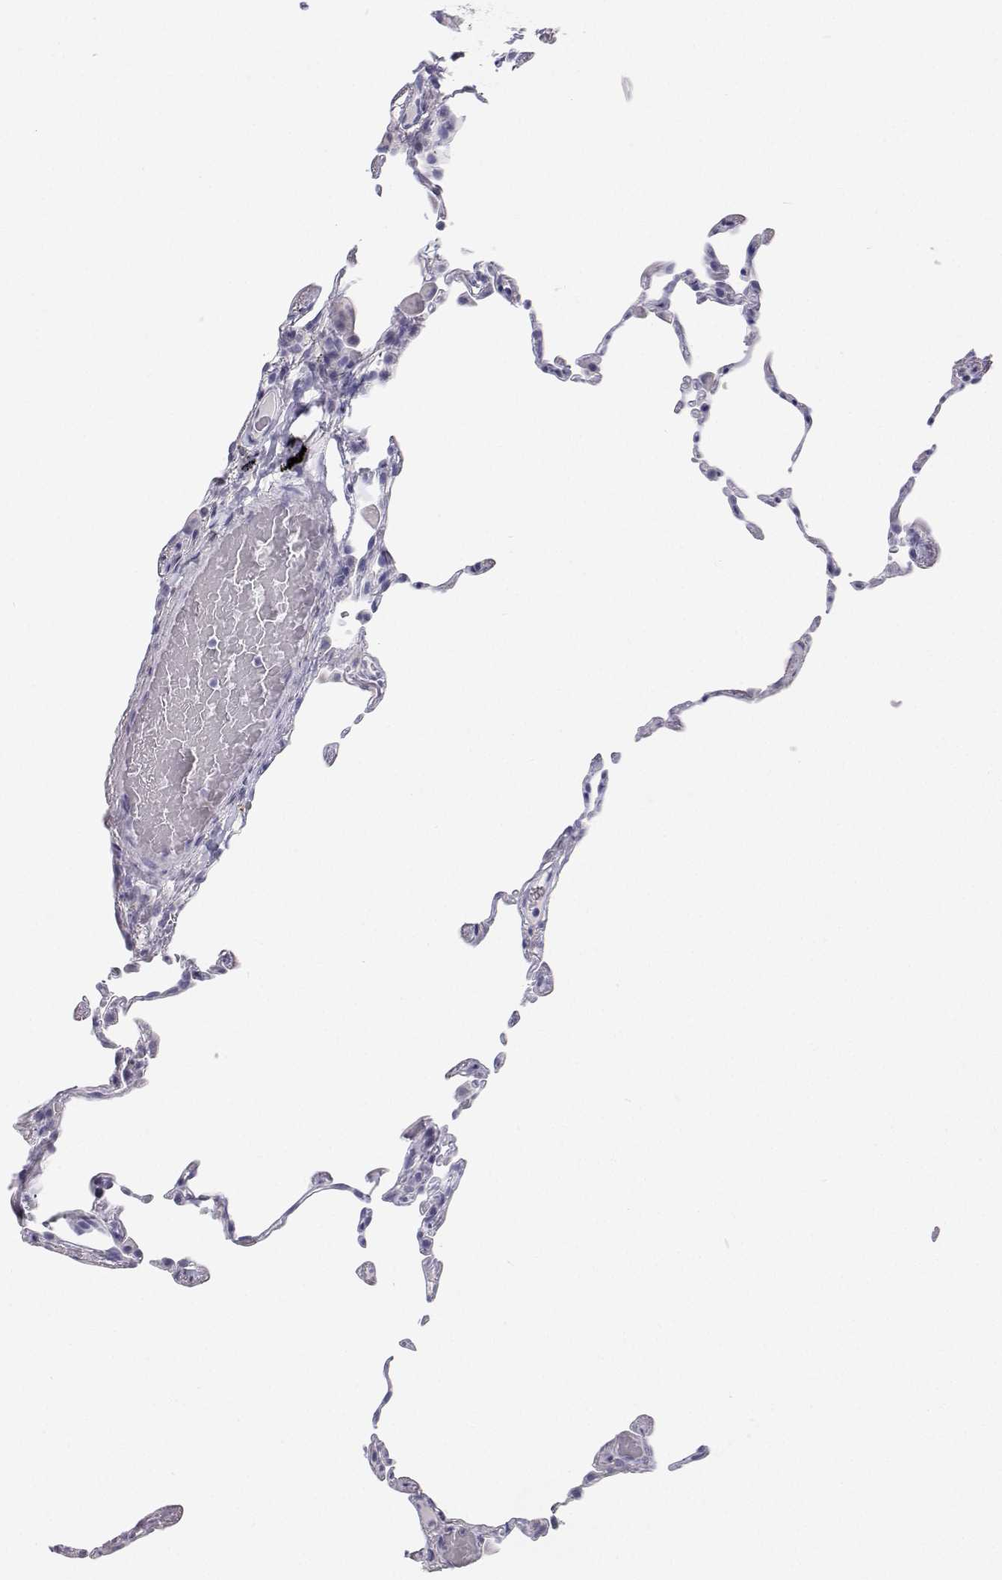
{"staining": {"intensity": "negative", "quantity": "none", "location": "none"}, "tissue": "lung", "cell_type": "Alveolar cells", "image_type": "normal", "snomed": [{"axis": "morphology", "description": "Normal tissue, NOS"}, {"axis": "topography", "description": "Lung"}], "caption": "This micrograph is of normal lung stained with immunohistochemistry to label a protein in brown with the nuclei are counter-stained blue. There is no positivity in alveolar cells.", "gene": "TTN", "patient": {"sex": "female", "age": 57}}